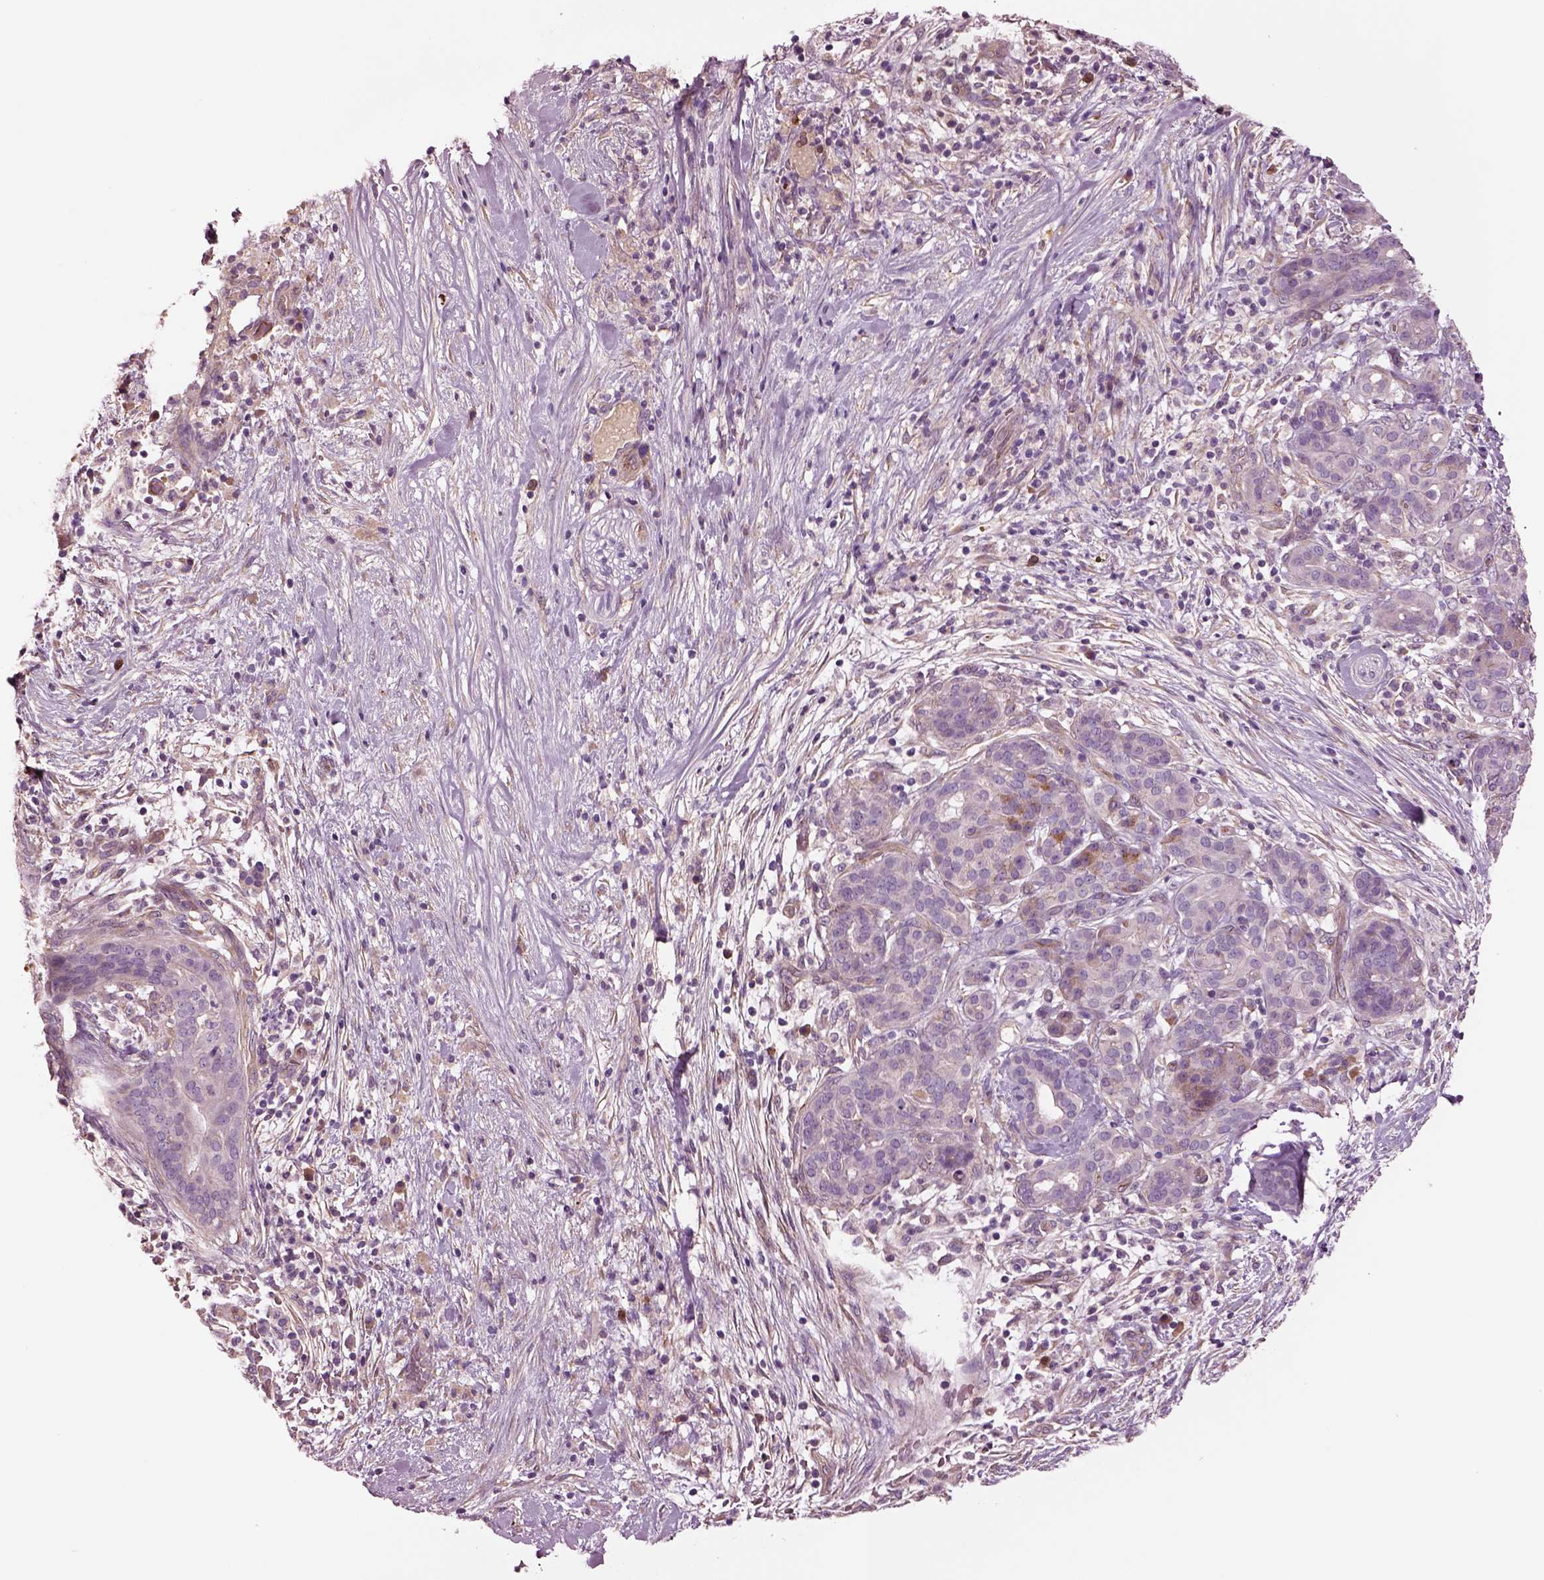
{"staining": {"intensity": "negative", "quantity": "none", "location": "none"}, "tissue": "pancreatic cancer", "cell_type": "Tumor cells", "image_type": "cancer", "snomed": [{"axis": "morphology", "description": "Adenocarcinoma, NOS"}, {"axis": "topography", "description": "Pancreas"}], "caption": "Immunohistochemistry image of neoplastic tissue: human pancreatic adenocarcinoma stained with DAB (3,3'-diaminobenzidine) demonstrates no significant protein positivity in tumor cells. Brightfield microscopy of immunohistochemistry stained with DAB (3,3'-diaminobenzidine) (brown) and hematoxylin (blue), captured at high magnification.", "gene": "HTR1B", "patient": {"sex": "male", "age": 44}}